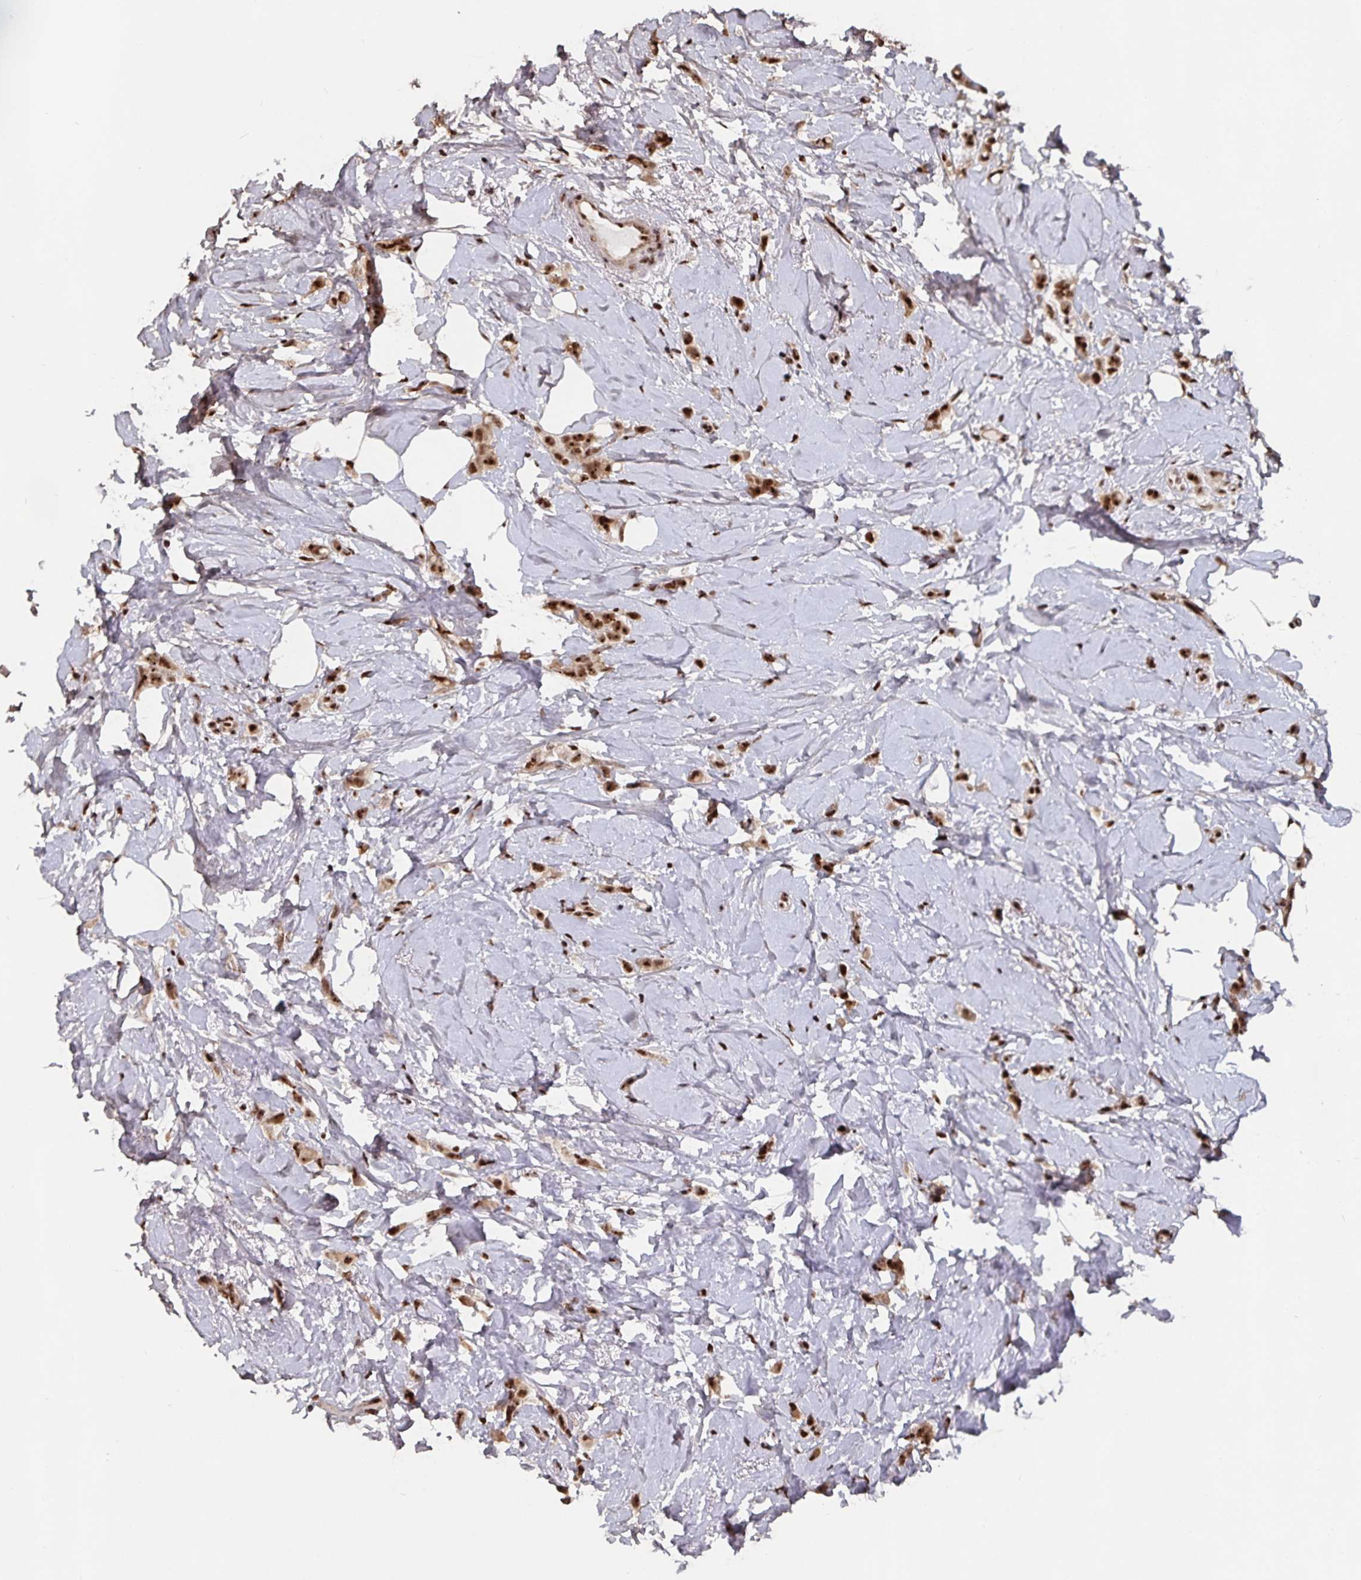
{"staining": {"intensity": "strong", "quantity": ">75%", "location": "nuclear"}, "tissue": "breast cancer", "cell_type": "Tumor cells", "image_type": "cancer", "snomed": [{"axis": "morphology", "description": "Lobular carcinoma"}, {"axis": "topography", "description": "Breast"}], "caption": "Tumor cells show high levels of strong nuclear expression in about >75% of cells in human breast cancer.", "gene": "LAS1L", "patient": {"sex": "female", "age": 66}}